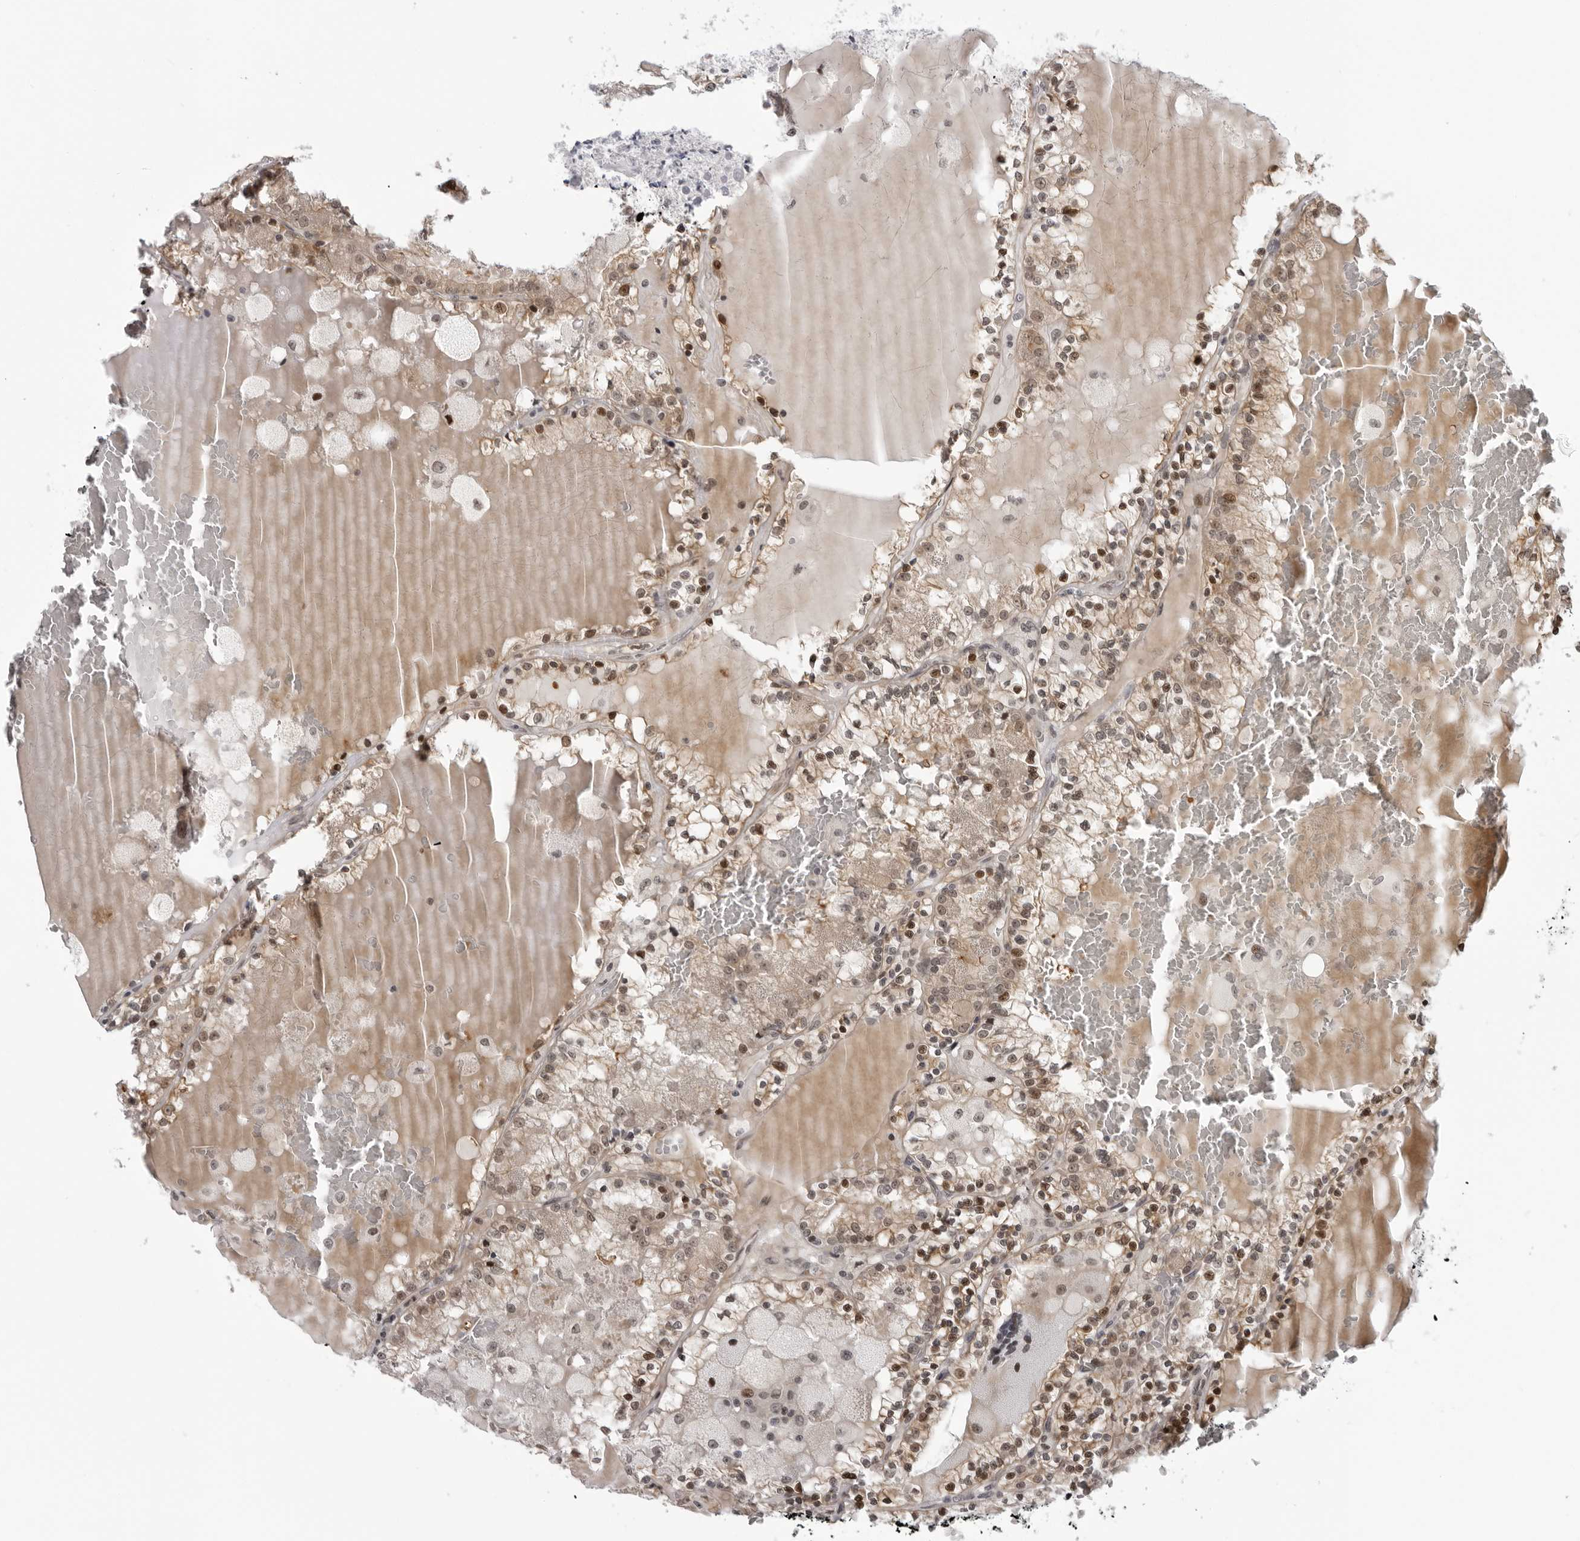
{"staining": {"intensity": "moderate", "quantity": ">75%", "location": "cytoplasmic/membranous,nuclear"}, "tissue": "renal cancer", "cell_type": "Tumor cells", "image_type": "cancer", "snomed": [{"axis": "morphology", "description": "Adenocarcinoma, NOS"}, {"axis": "topography", "description": "Kidney"}], "caption": "Renal cancer tissue exhibits moderate cytoplasmic/membranous and nuclear expression in approximately >75% of tumor cells, visualized by immunohistochemistry.", "gene": "ALPK2", "patient": {"sex": "female", "age": 56}}